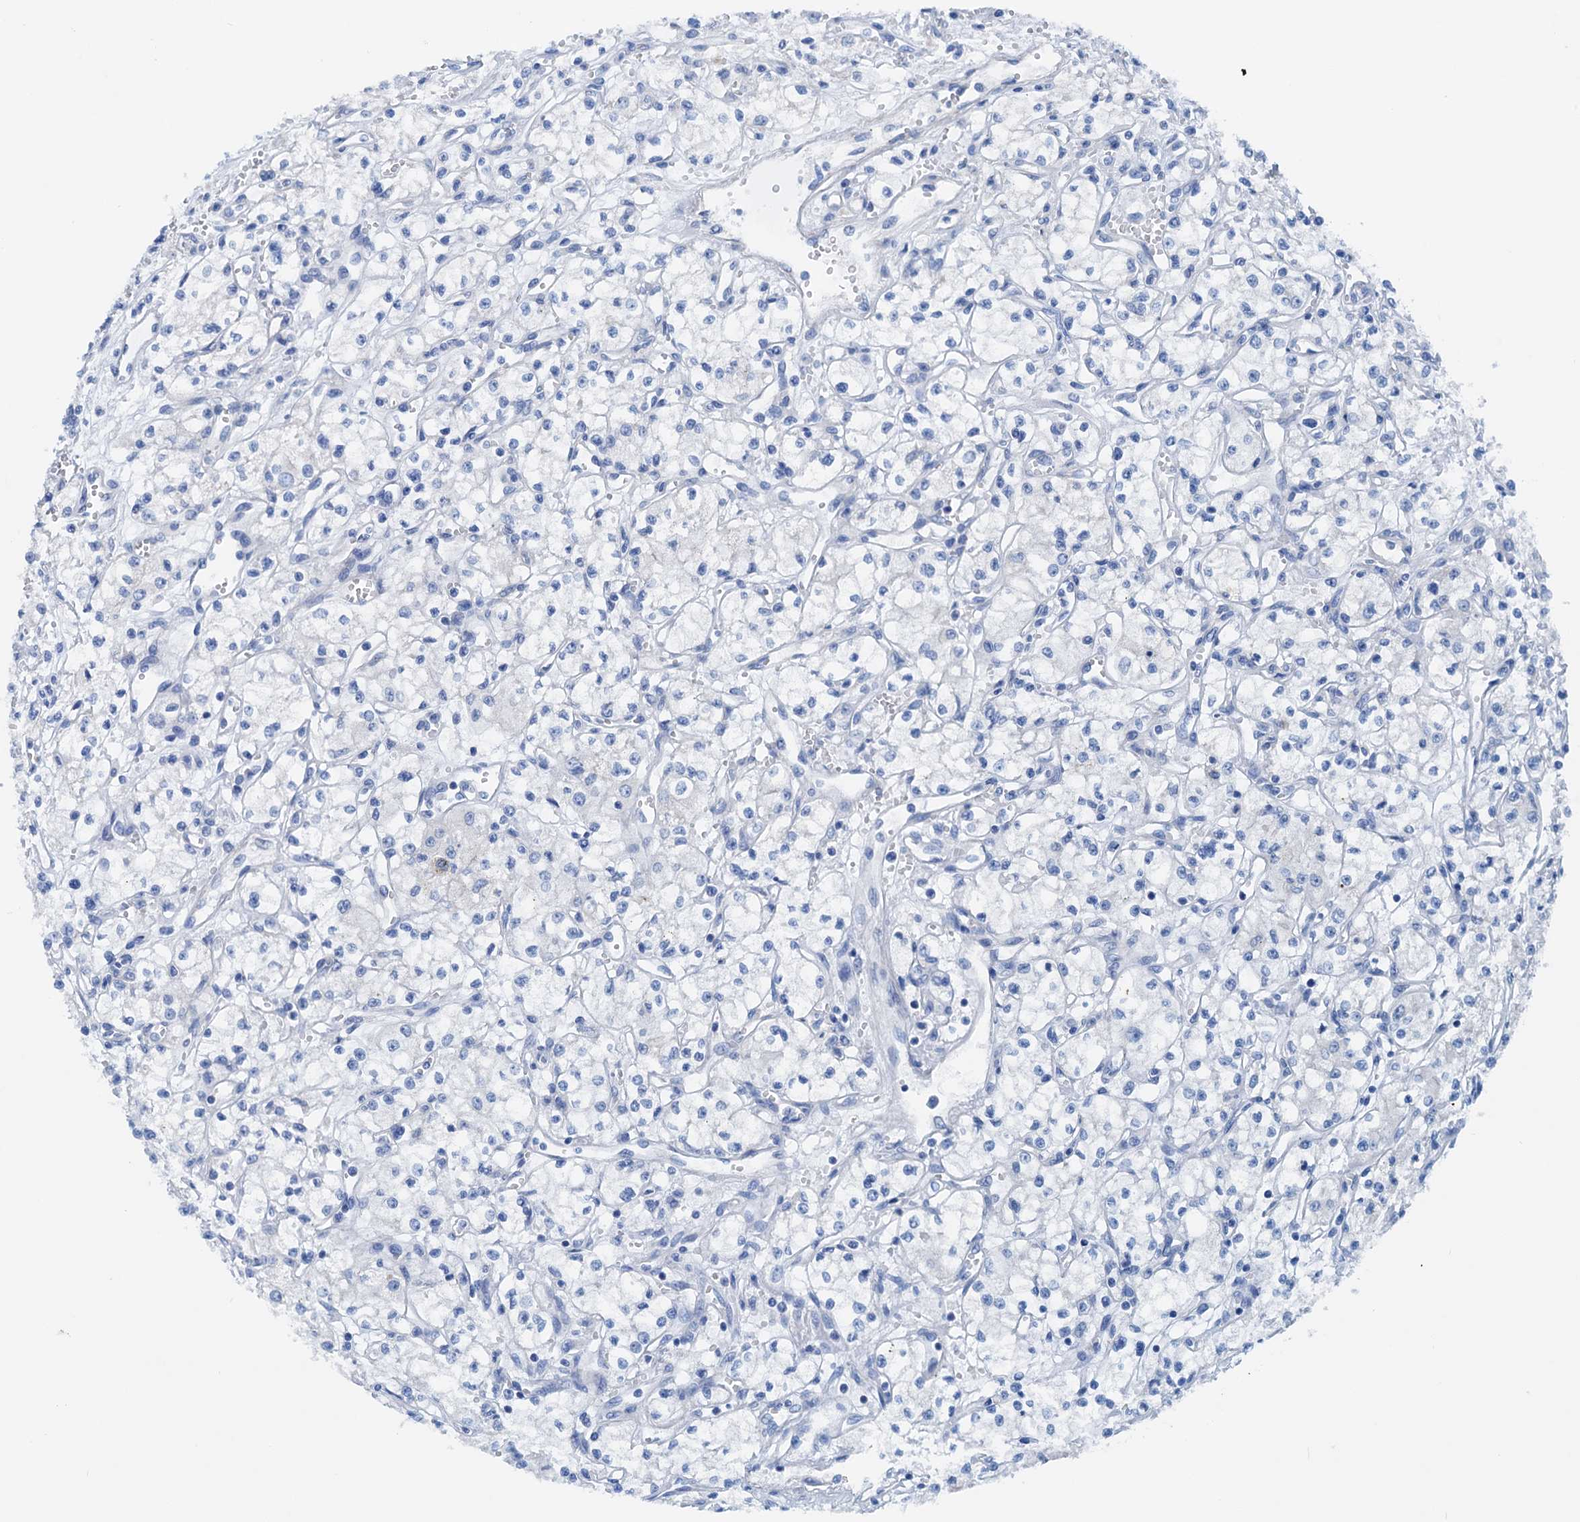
{"staining": {"intensity": "negative", "quantity": "none", "location": "none"}, "tissue": "renal cancer", "cell_type": "Tumor cells", "image_type": "cancer", "snomed": [{"axis": "morphology", "description": "Adenocarcinoma, NOS"}, {"axis": "topography", "description": "Kidney"}], "caption": "An image of renal cancer stained for a protein exhibits no brown staining in tumor cells.", "gene": "KNDC1", "patient": {"sex": "male", "age": 59}}